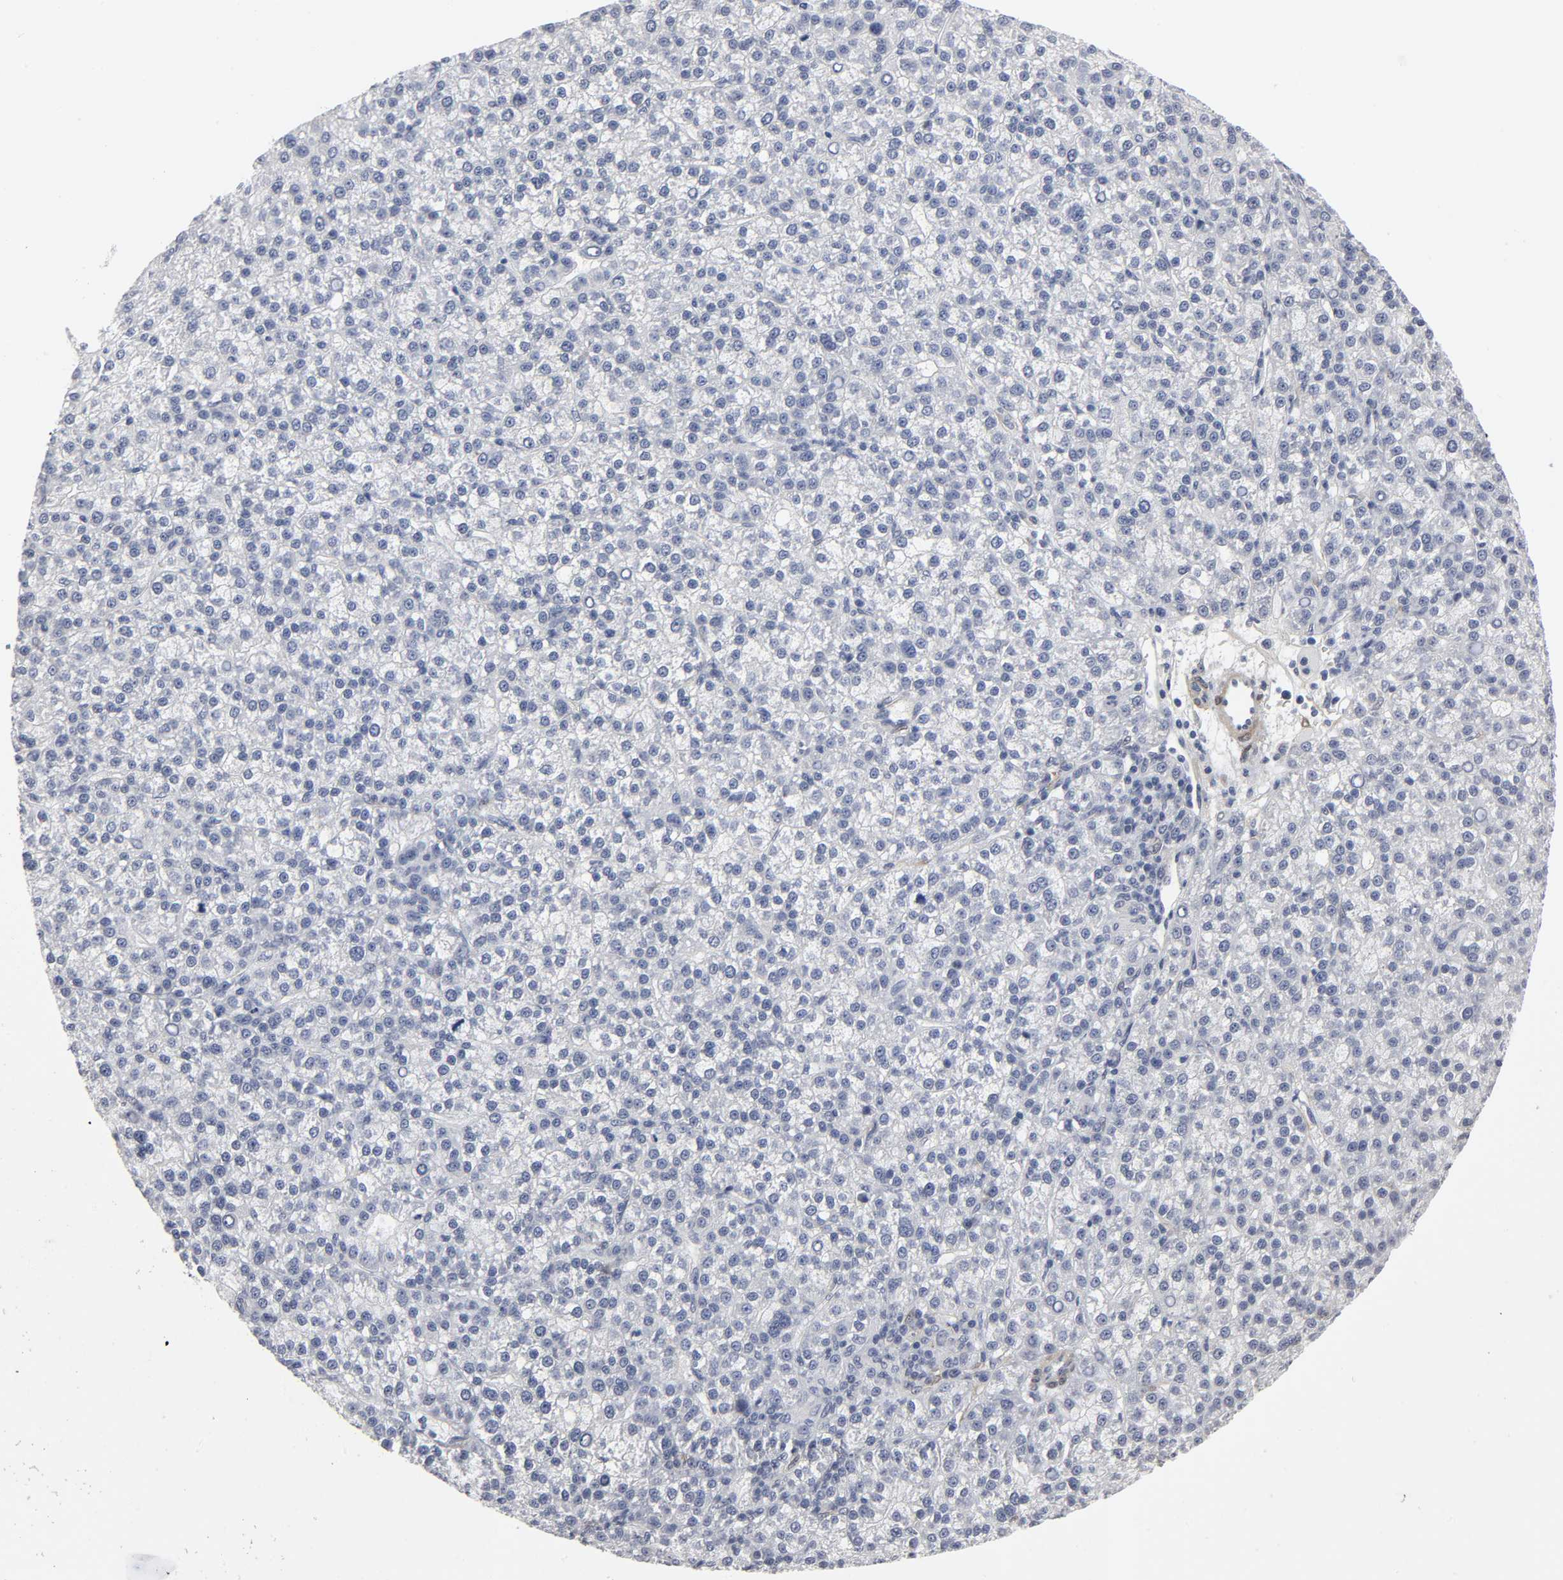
{"staining": {"intensity": "negative", "quantity": "none", "location": "none"}, "tissue": "liver cancer", "cell_type": "Tumor cells", "image_type": "cancer", "snomed": [{"axis": "morphology", "description": "Carcinoma, Hepatocellular, NOS"}, {"axis": "topography", "description": "Liver"}], "caption": "This is an immunohistochemistry (IHC) histopathology image of liver cancer. There is no staining in tumor cells.", "gene": "PDLIM3", "patient": {"sex": "female", "age": 58}}